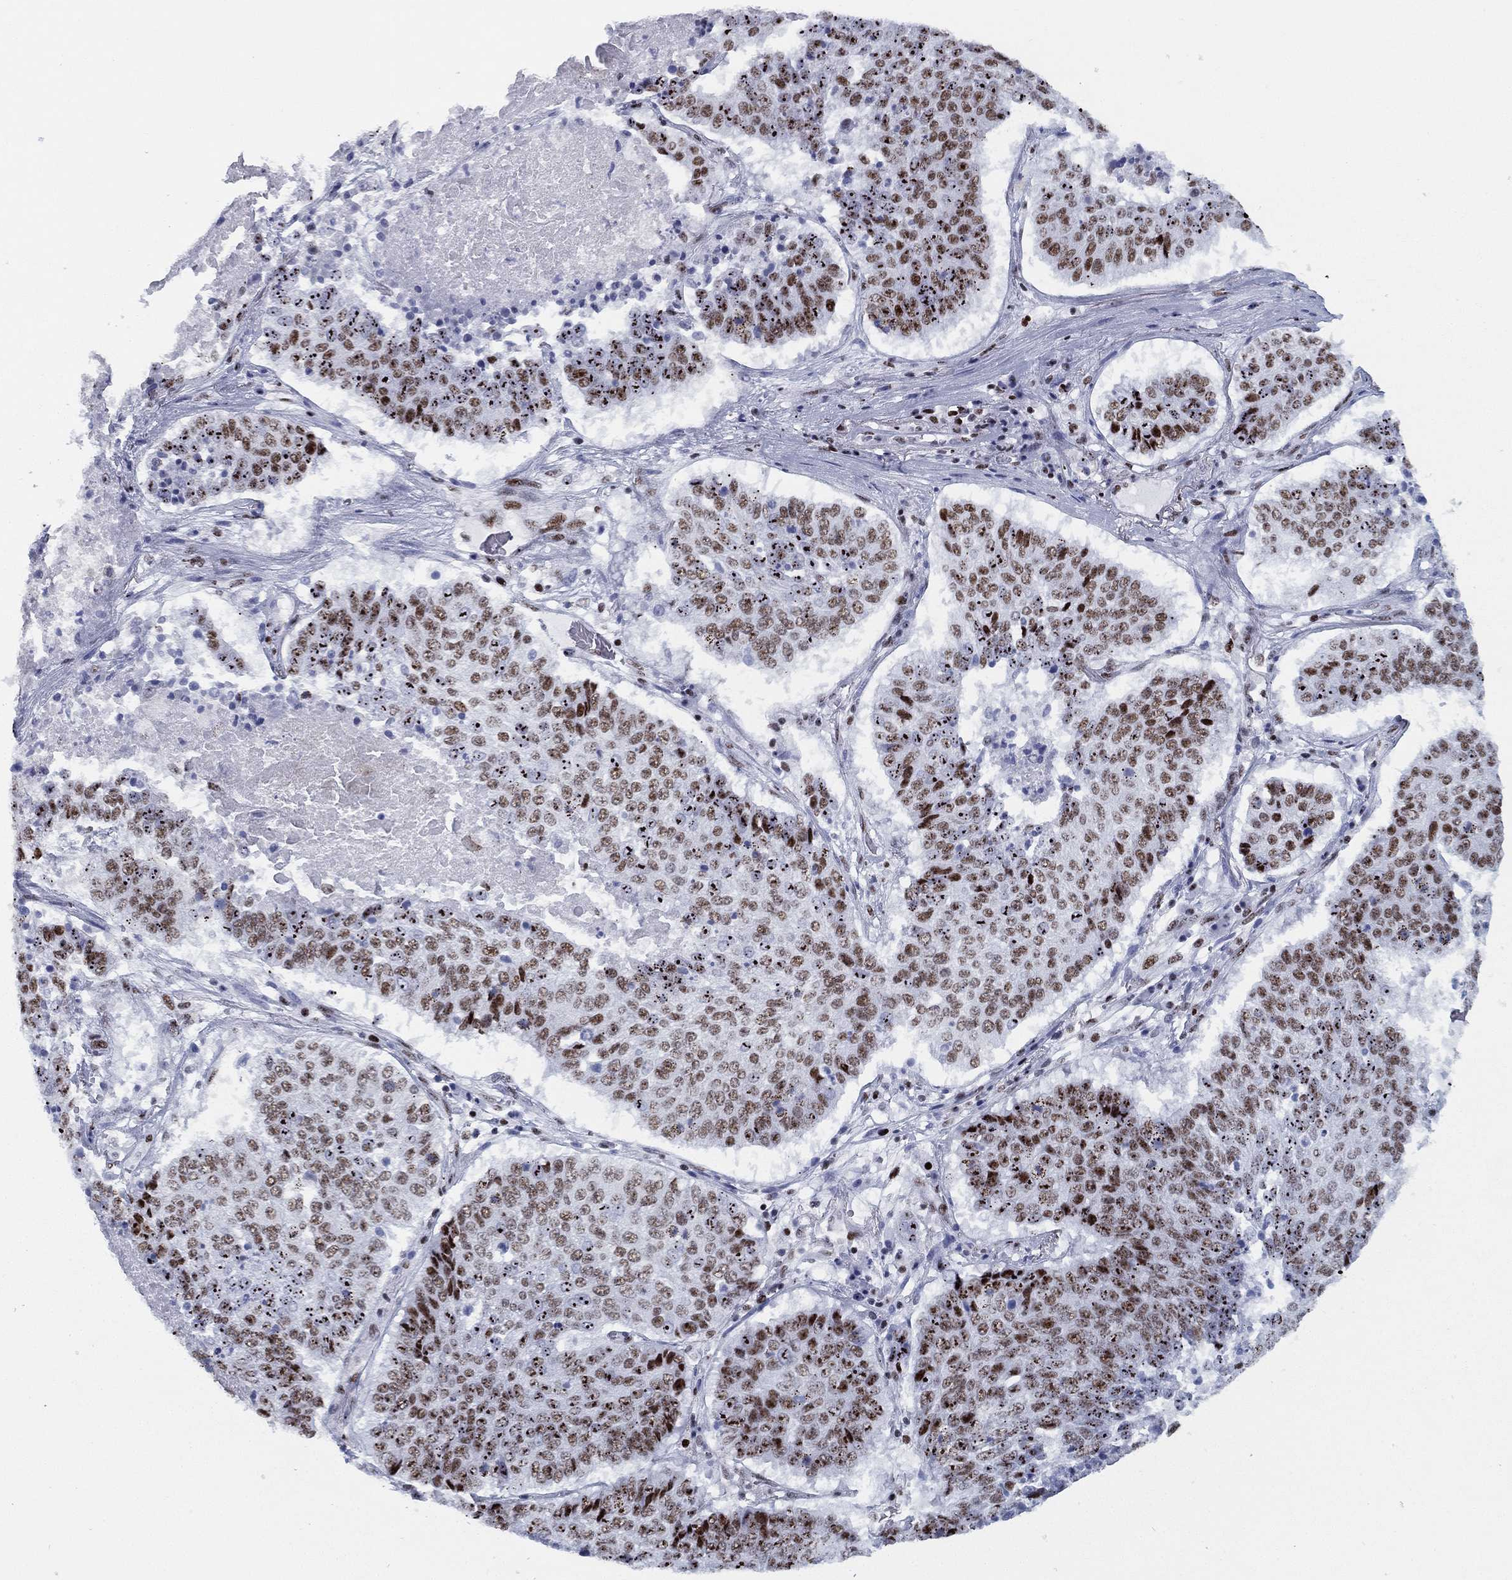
{"staining": {"intensity": "moderate", "quantity": ">75%", "location": "nuclear"}, "tissue": "lung cancer", "cell_type": "Tumor cells", "image_type": "cancer", "snomed": [{"axis": "morphology", "description": "Squamous cell carcinoma, NOS"}, {"axis": "topography", "description": "Lung"}], "caption": "Immunohistochemistry of lung squamous cell carcinoma exhibits medium levels of moderate nuclear expression in about >75% of tumor cells. The protein of interest is shown in brown color, while the nuclei are stained blue.", "gene": "CYB561D2", "patient": {"sex": "male", "age": 64}}